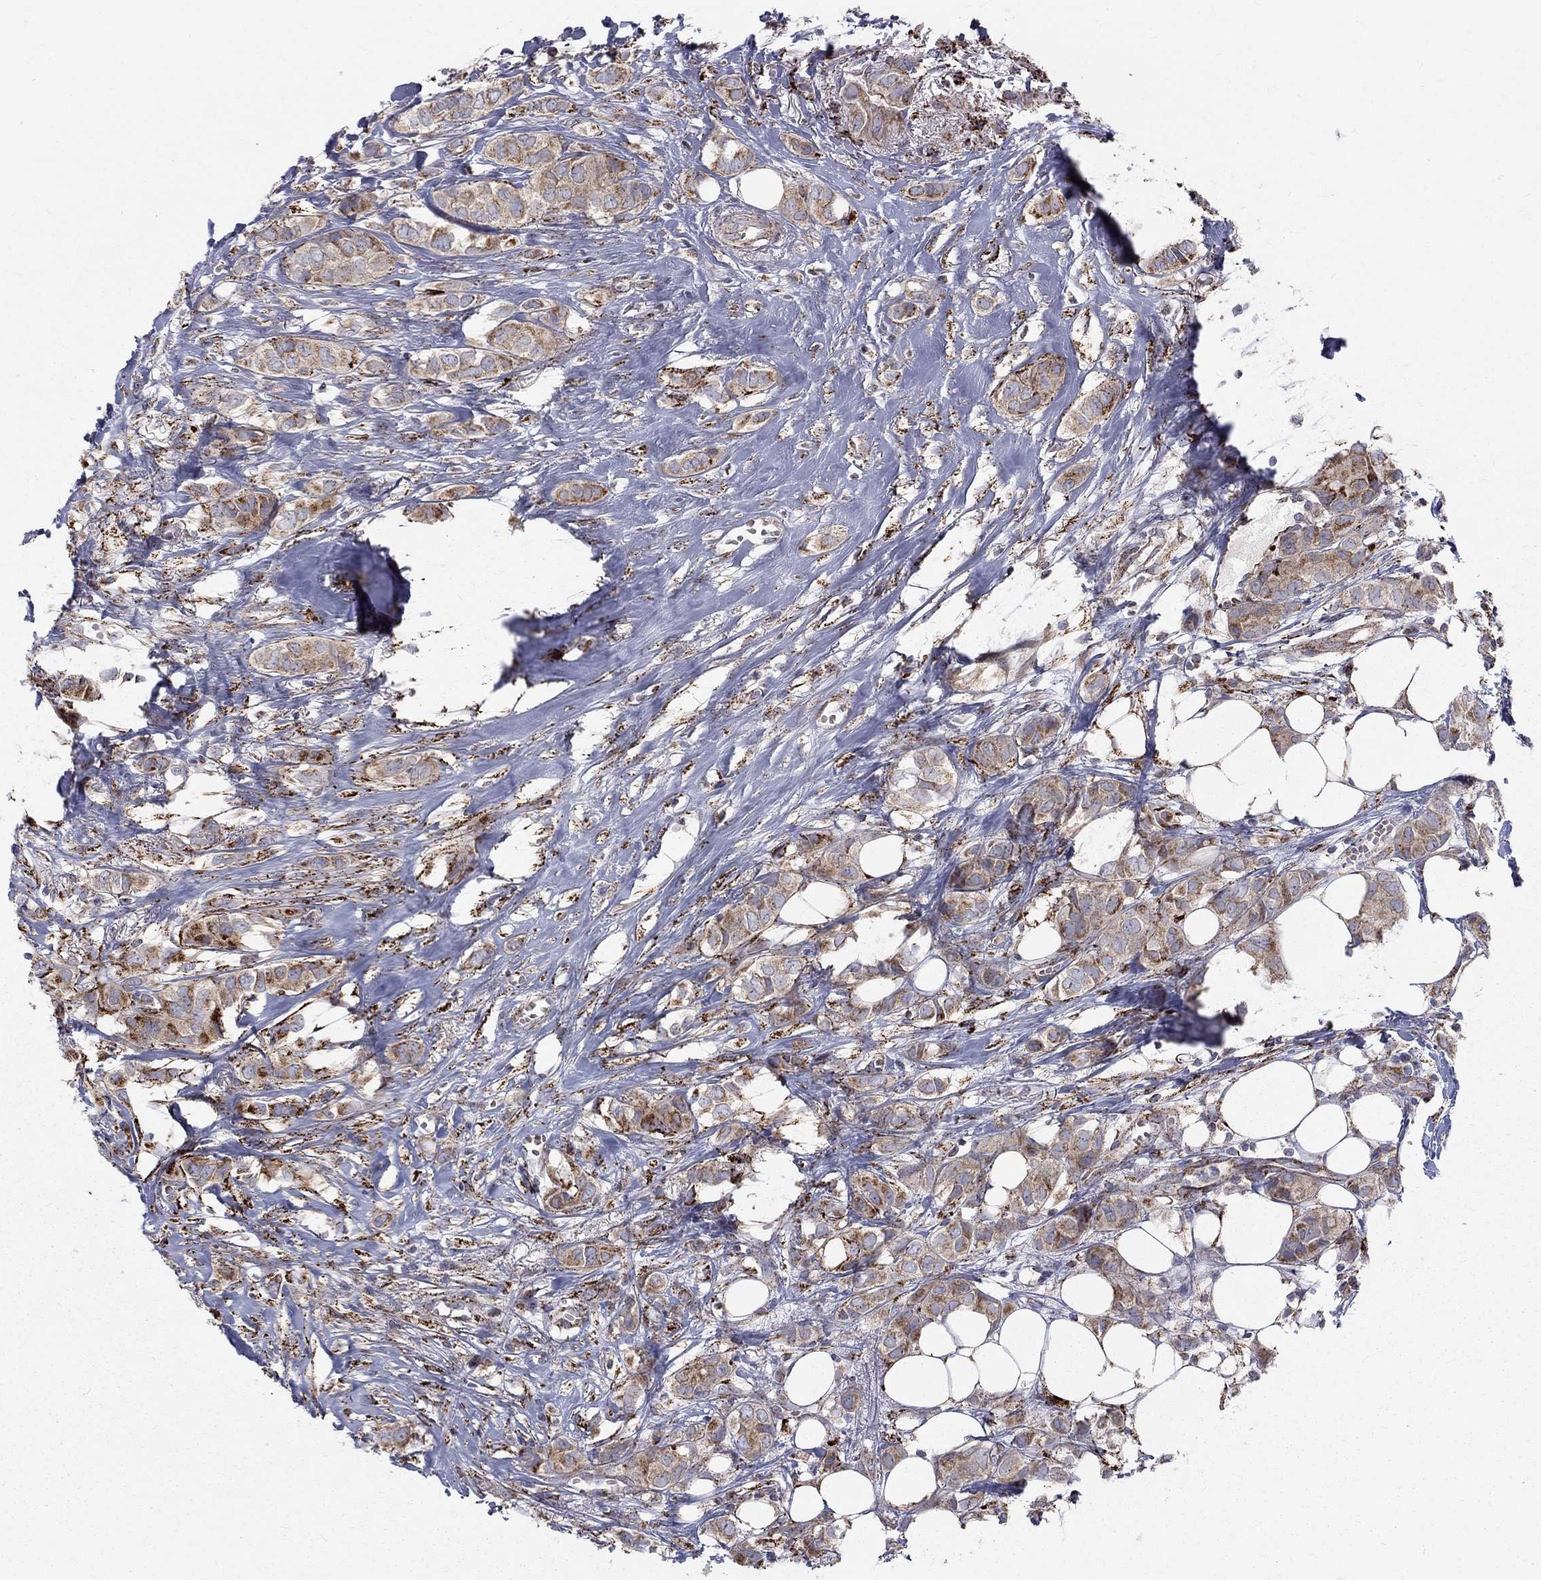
{"staining": {"intensity": "strong", "quantity": ">75%", "location": "cytoplasmic/membranous"}, "tissue": "breast cancer", "cell_type": "Tumor cells", "image_type": "cancer", "snomed": [{"axis": "morphology", "description": "Duct carcinoma"}, {"axis": "topography", "description": "Breast"}], "caption": "Immunohistochemistry (IHC) image of neoplastic tissue: breast cancer stained using immunohistochemistry exhibits high levels of strong protein expression localized specifically in the cytoplasmic/membranous of tumor cells, appearing as a cytoplasmic/membranous brown color.", "gene": "ALDH1B1", "patient": {"sex": "female", "age": 85}}